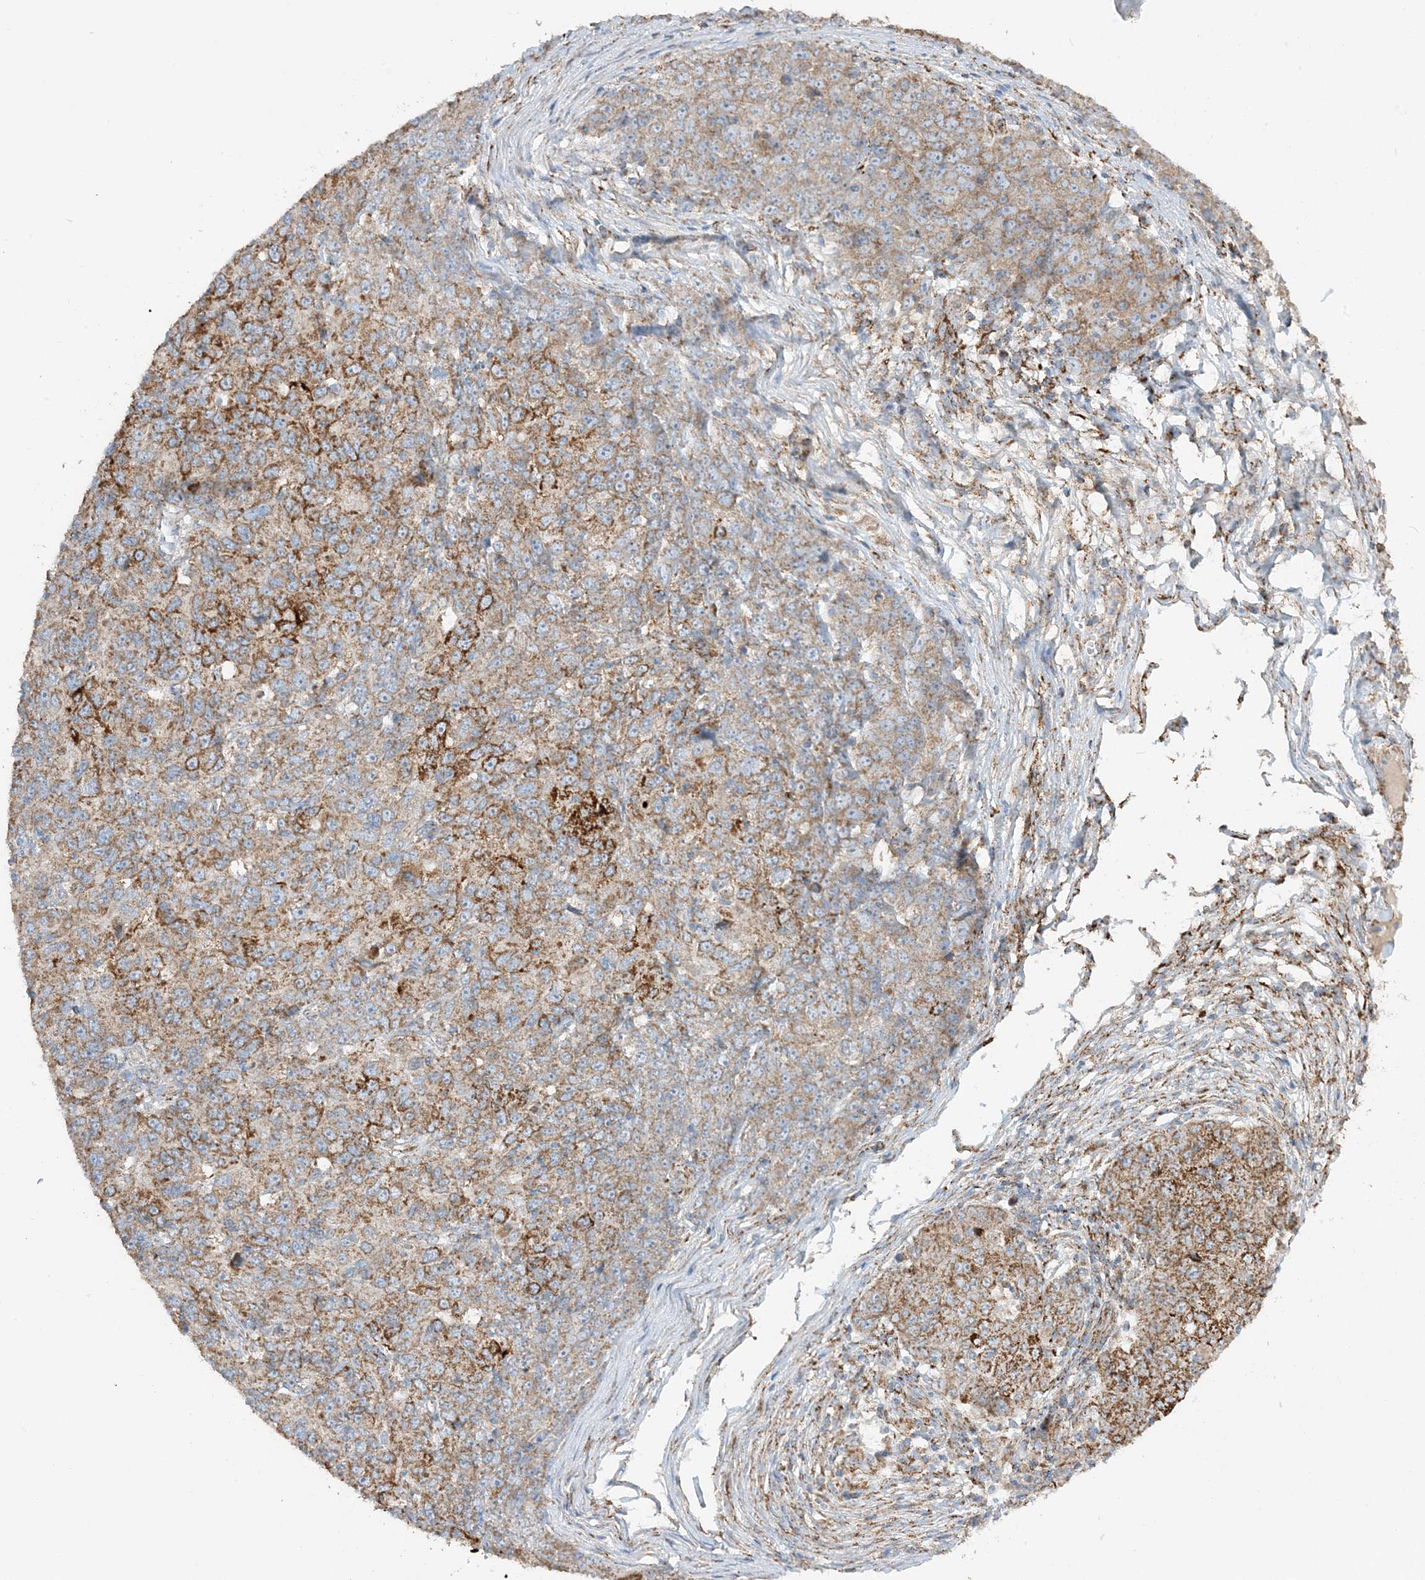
{"staining": {"intensity": "moderate", "quantity": ">75%", "location": "cytoplasmic/membranous"}, "tissue": "ovarian cancer", "cell_type": "Tumor cells", "image_type": "cancer", "snomed": [{"axis": "morphology", "description": "Carcinoma, endometroid"}, {"axis": "topography", "description": "Ovary"}], "caption": "The micrograph demonstrates immunohistochemical staining of endometroid carcinoma (ovarian). There is moderate cytoplasmic/membranous staining is appreciated in approximately >75% of tumor cells. (brown staining indicates protein expression, while blue staining denotes nuclei).", "gene": "NDUFAF3", "patient": {"sex": "female", "age": 42}}